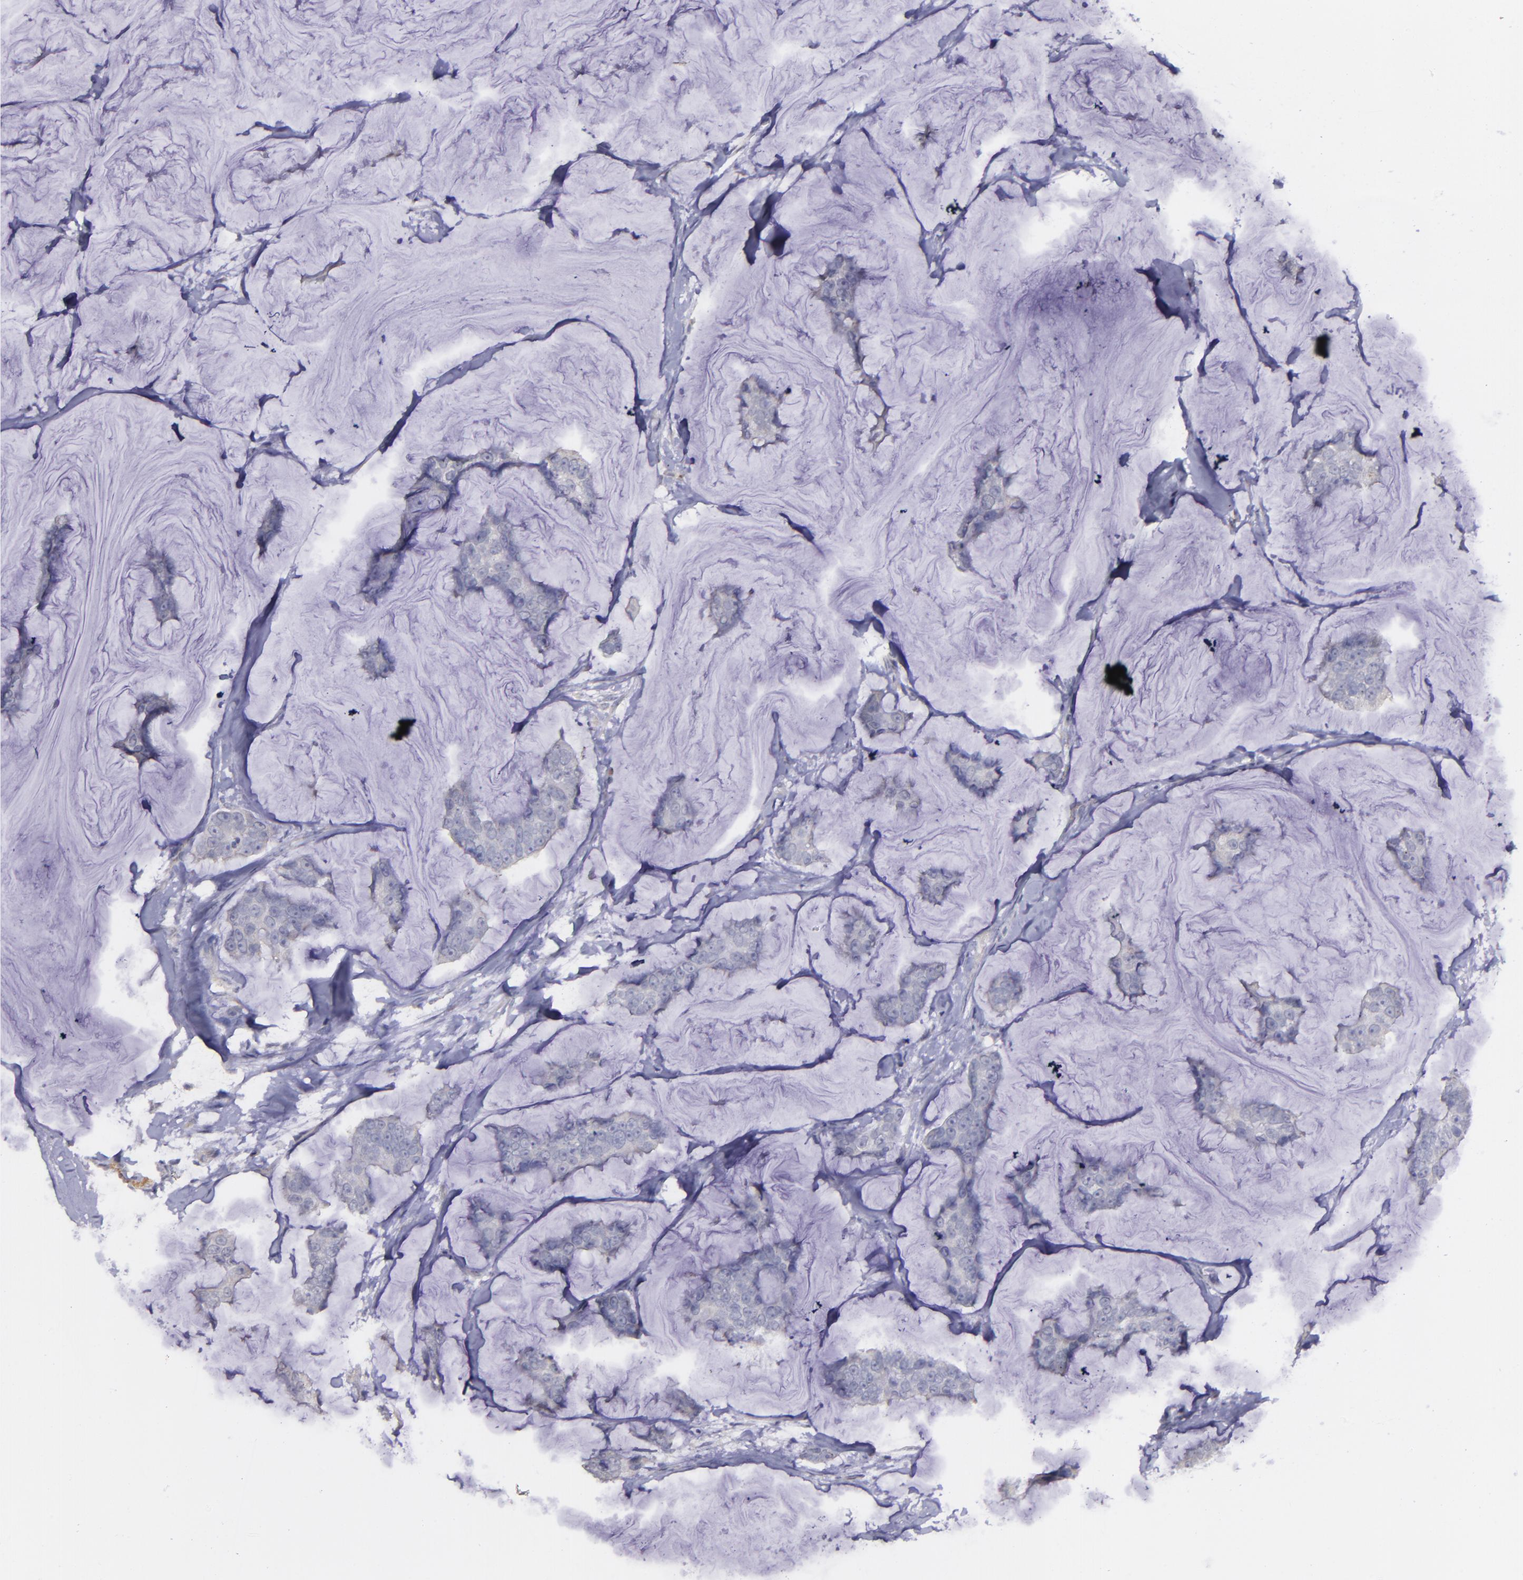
{"staining": {"intensity": "weak", "quantity": "<25%", "location": "cytoplasmic/membranous"}, "tissue": "breast cancer", "cell_type": "Tumor cells", "image_type": "cancer", "snomed": [{"axis": "morphology", "description": "Normal tissue, NOS"}, {"axis": "morphology", "description": "Duct carcinoma"}, {"axis": "topography", "description": "Breast"}], "caption": "There is no significant staining in tumor cells of breast intraductal carcinoma.", "gene": "MASP1", "patient": {"sex": "female", "age": 50}}